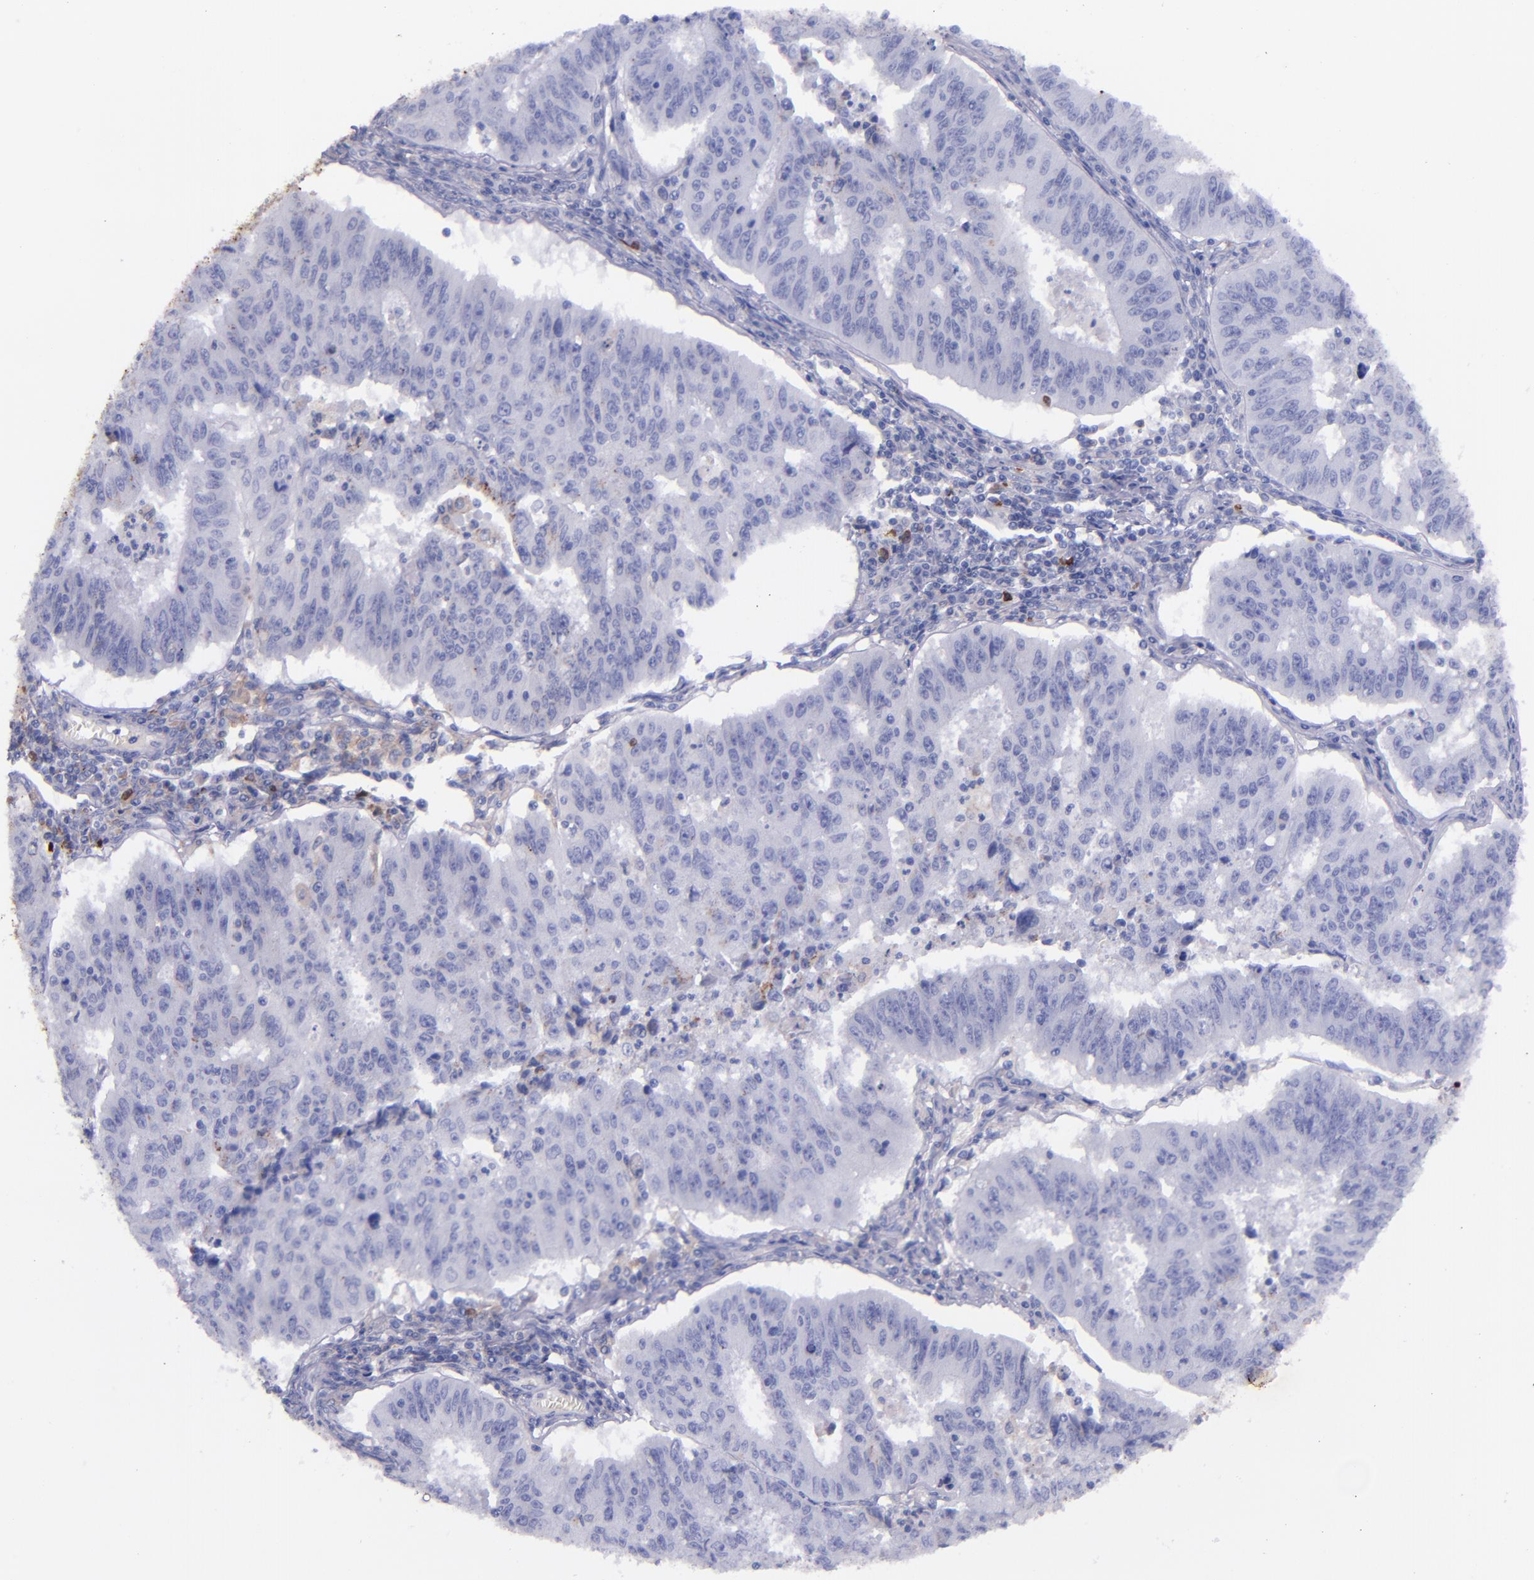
{"staining": {"intensity": "weak", "quantity": "<25%", "location": "cytoplasmic/membranous"}, "tissue": "endometrial cancer", "cell_type": "Tumor cells", "image_type": "cancer", "snomed": [{"axis": "morphology", "description": "Adenocarcinoma, NOS"}, {"axis": "topography", "description": "Endometrium"}], "caption": "Endometrial cancer (adenocarcinoma) stained for a protein using IHC reveals no expression tumor cells.", "gene": "IVL", "patient": {"sex": "female", "age": 42}}